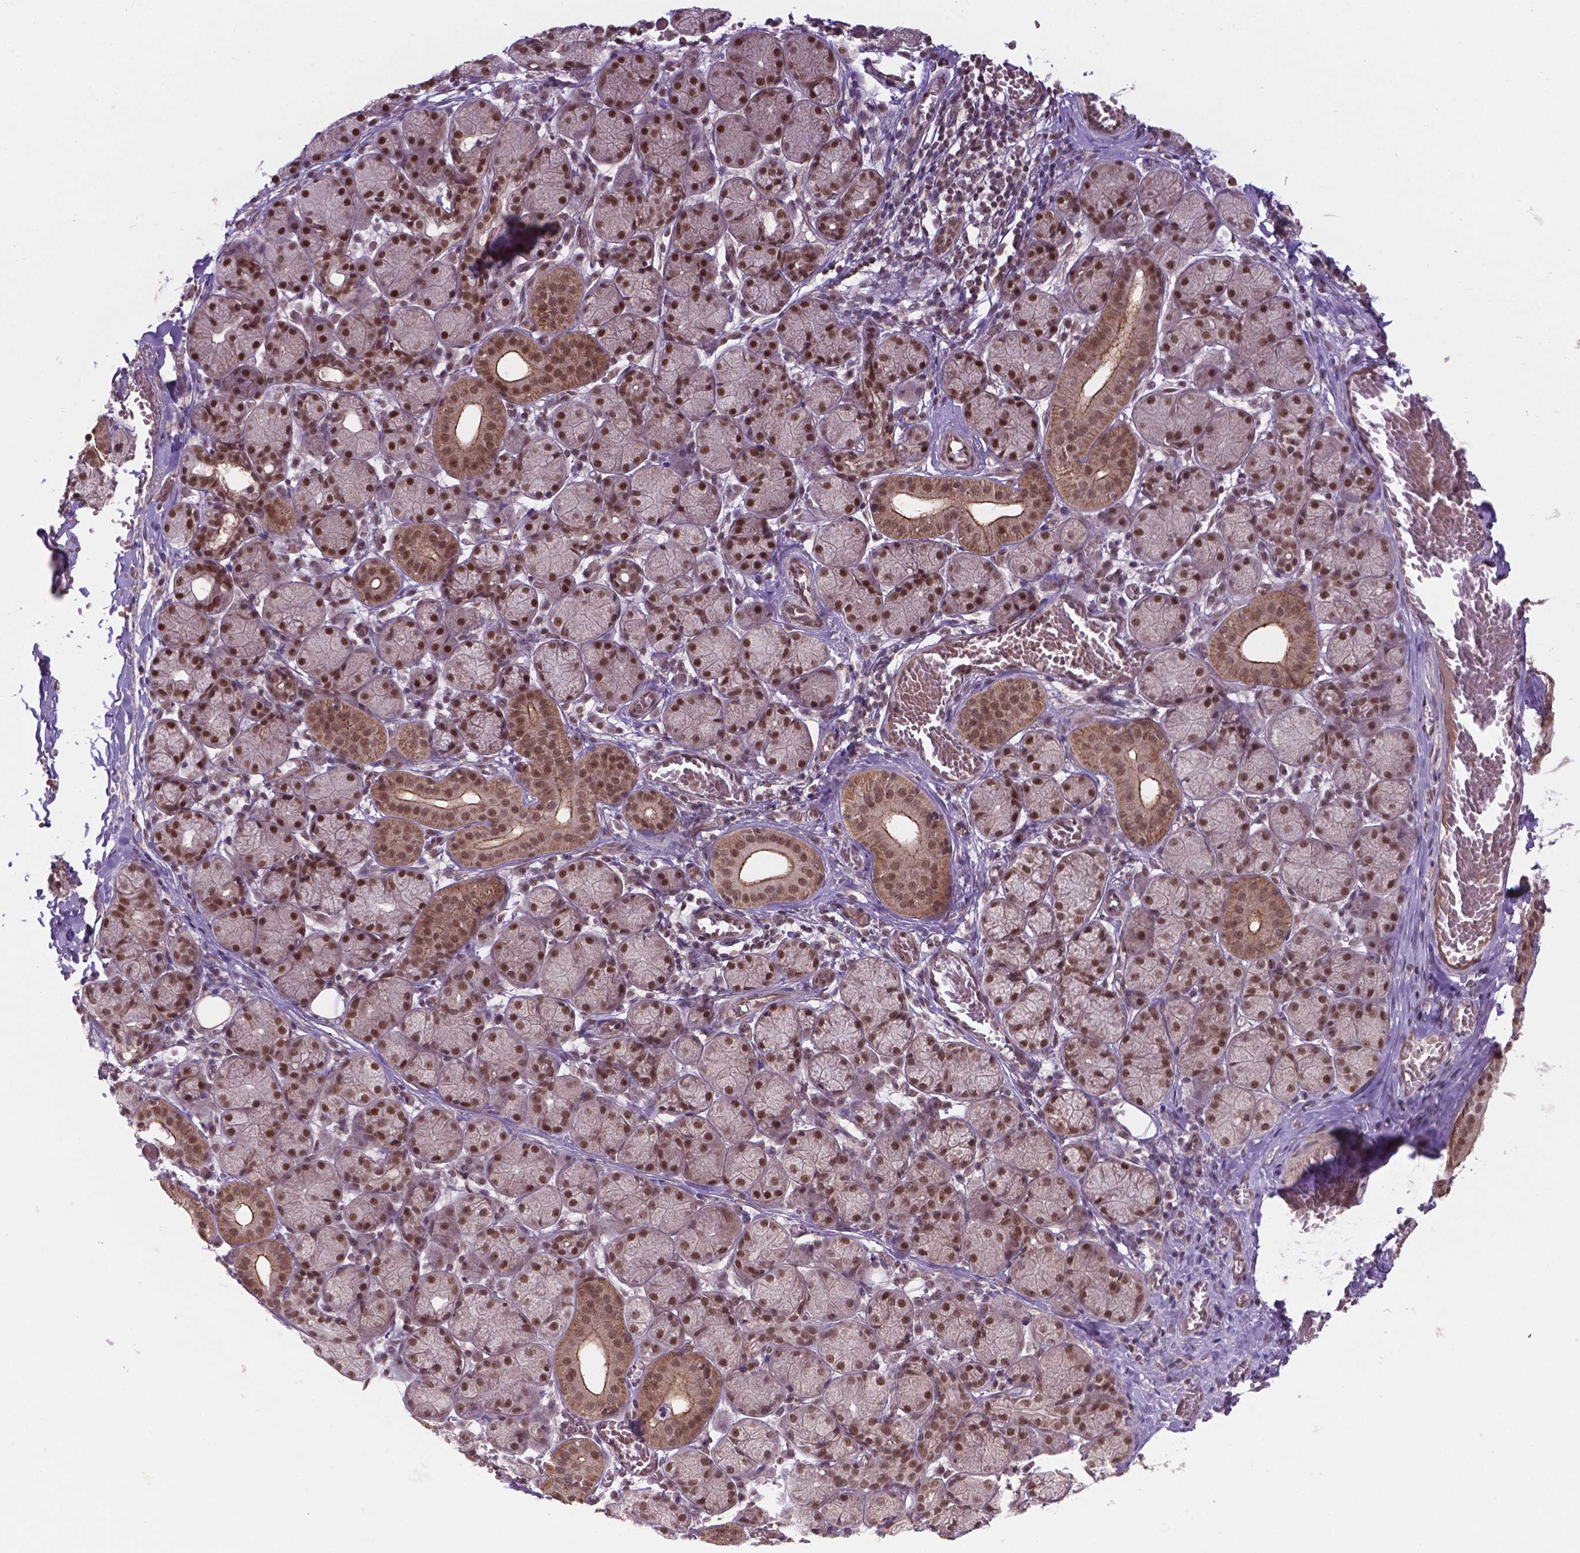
{"staining": {"intensity": "moderate", "quantity": ">75%", "location": "cytoplasmic/membranous,nuclear"}, "tissue": "salivary gland", "cell_type": "Glandular cells", "image_type": "normal", "snomed": [{"axis": "morphology", "description": "Normal tissue, NOS"}, {"axis": "topography", "description": "Salivary gland"}, {"axis": "topography", "description": "Peripheral nerve tissue"}], "caption": "Protein staining demonstrates moderate cytoplasmic/membranous,nuclear positivity in approximately >75% of glandular cells in unremarkable salivary gland.", "gene": "ANKRD54", "patient": {"sex": "female", "age": 24}}